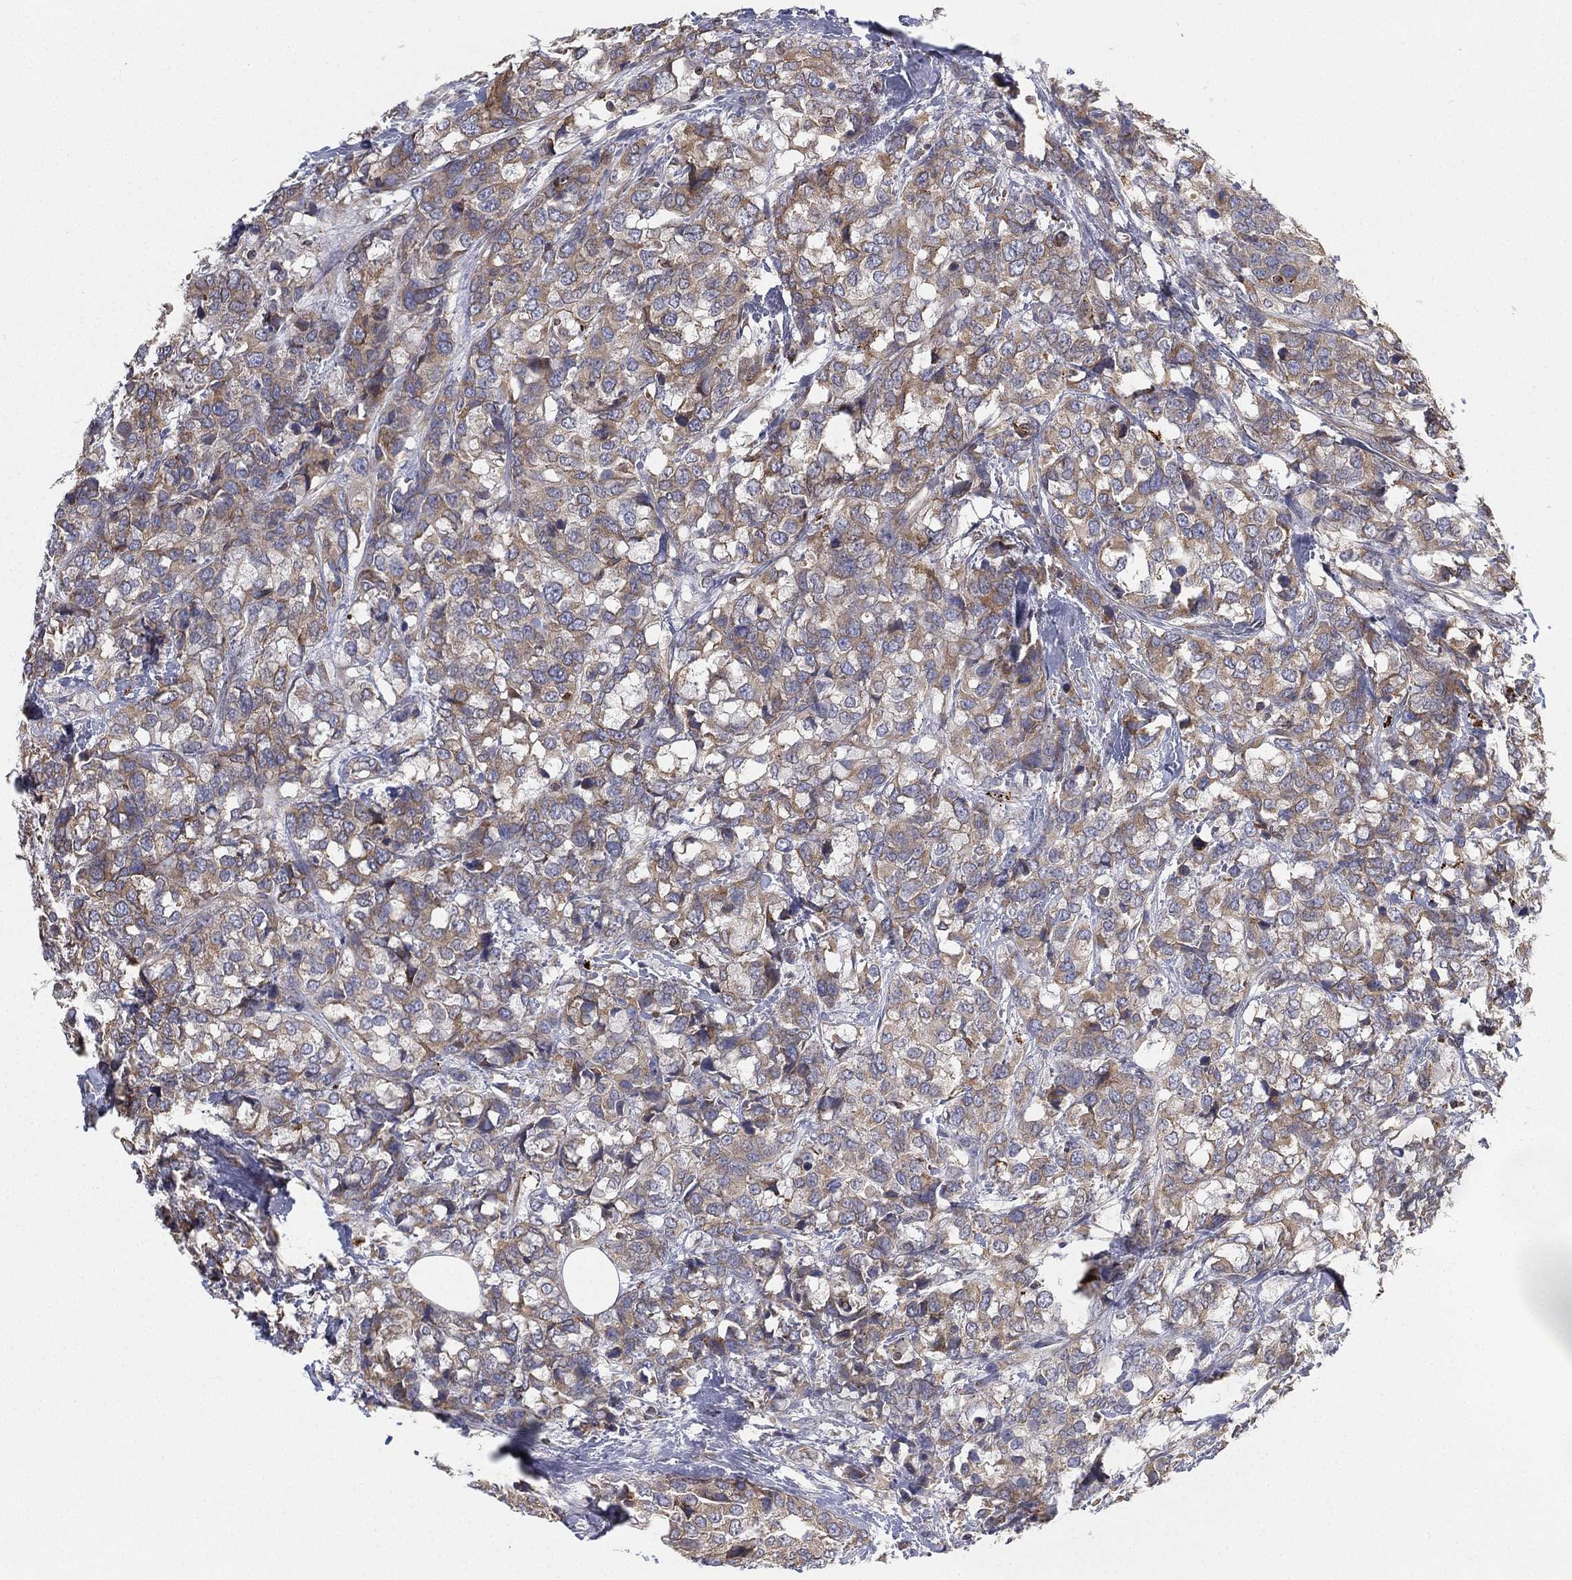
{"staining": {"intensity": "moderate", "quantity": "<25%", "location": "cytoplasmic/membranous"}, "tissue": "breast cancer", "cell_type": "Tumor cells", "image_type": "cancer", "snomed": [{"axis": "morphology", "description": "Lobular carcinoma"}, {"axis": "topography", "description": "Breast"}], "caption": "Human breast cancer (lobular carcinoma) stained with a brown dye shows moderate cytoplasmic/membranous positive staining in about <25% of tumor cells.", "gene": "CYB5B", "patient": {"sex": "female", "age": 59}}